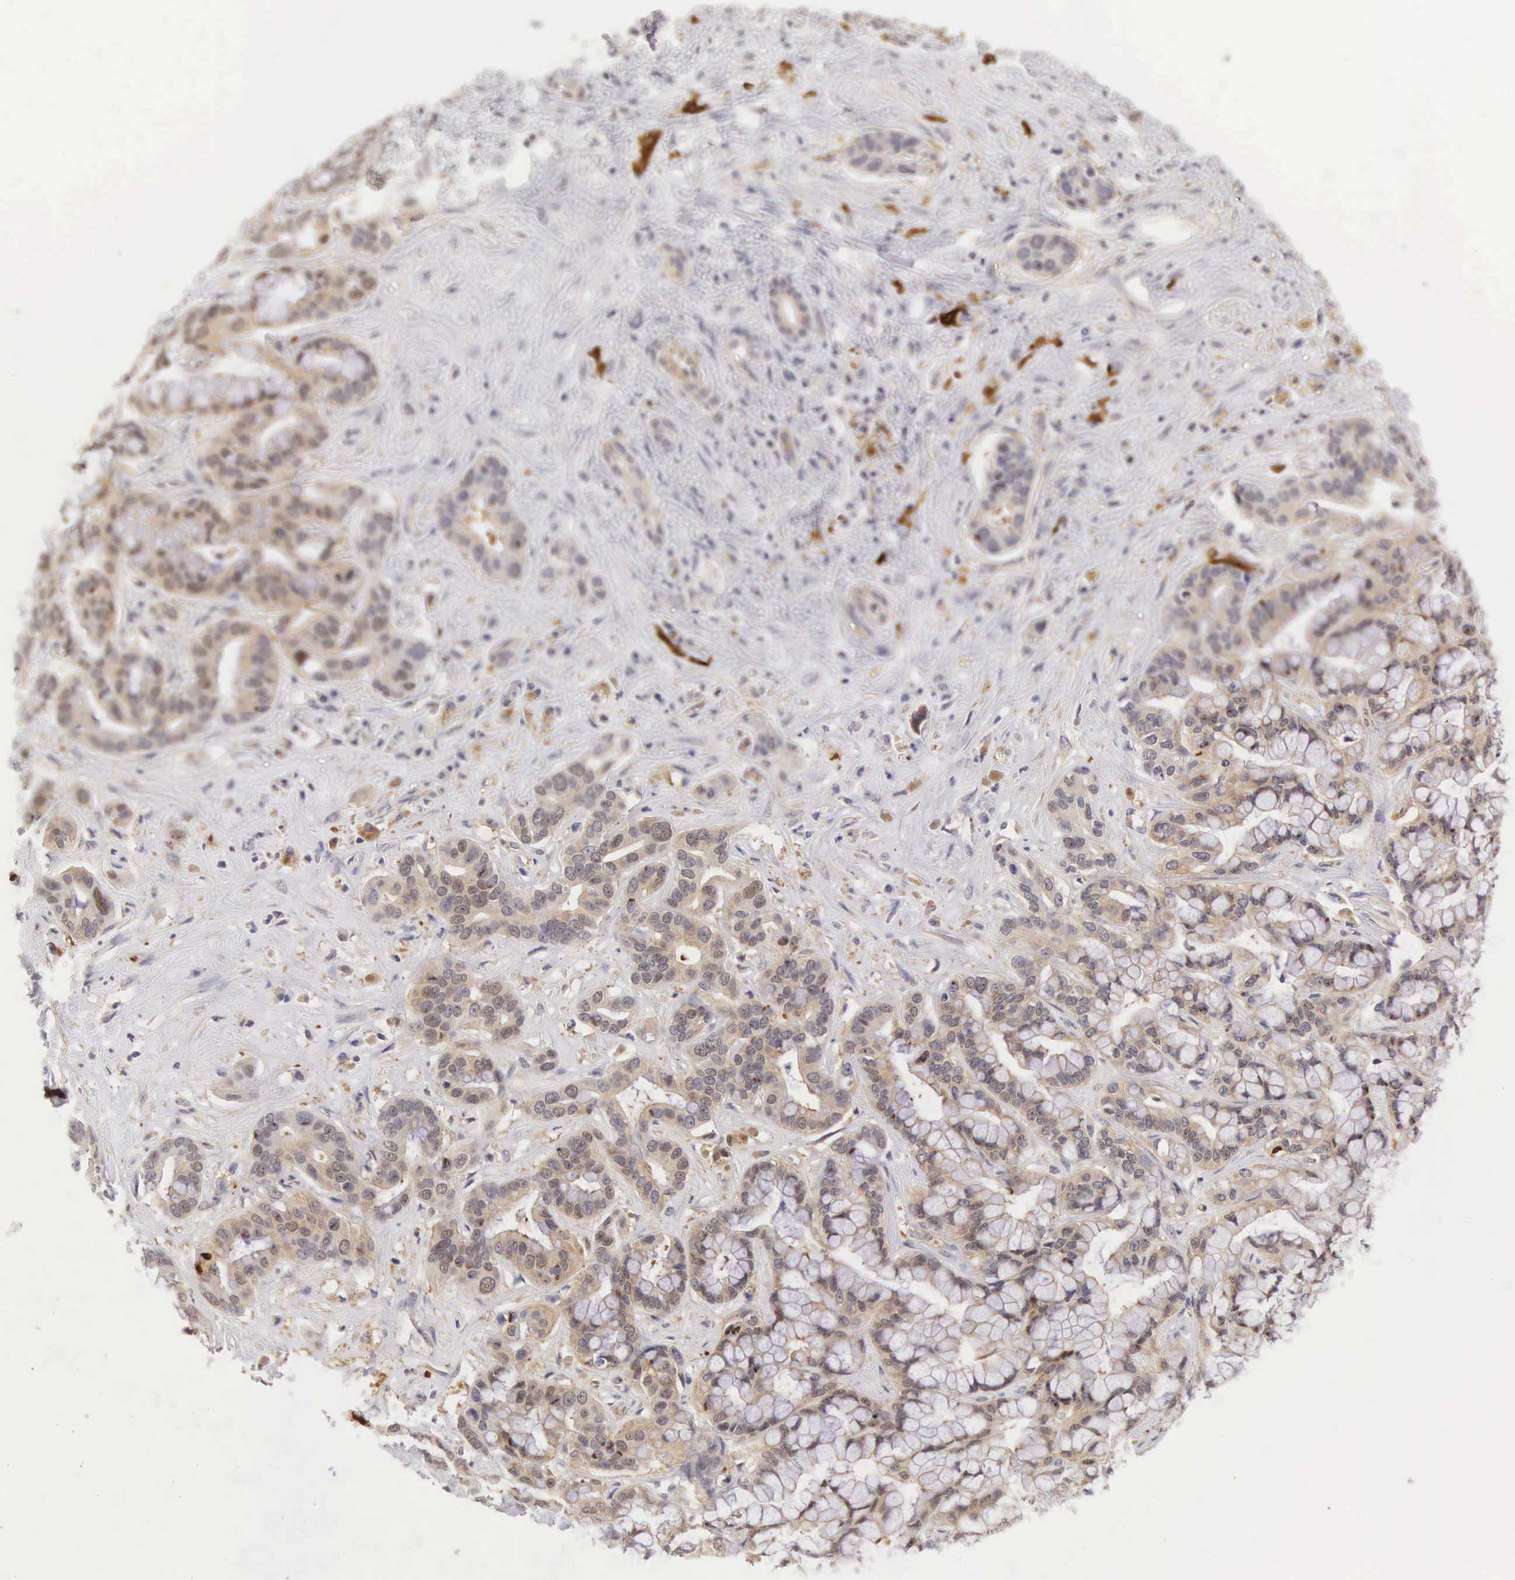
{"staining": {"intensity": "weak", "quantity": ">75%", "location": "cytoplasmic/membranous"}, "tissue": "liver cancer", "cell_type": "Tumor cells", "image_type": "cancer", "snomed": [{"axis": "morphology", "description": "Cholangiocarcinoma"}, {"axis": "topography", "description": "Liver"}], "caption": "Liver cancer stained with a brown dye exhibits weak cytoplasmic/membranous positive expression in about >75% of tumor cells.", "gene": "CD1A", "patient": {"sex": "female", "age": 65}}